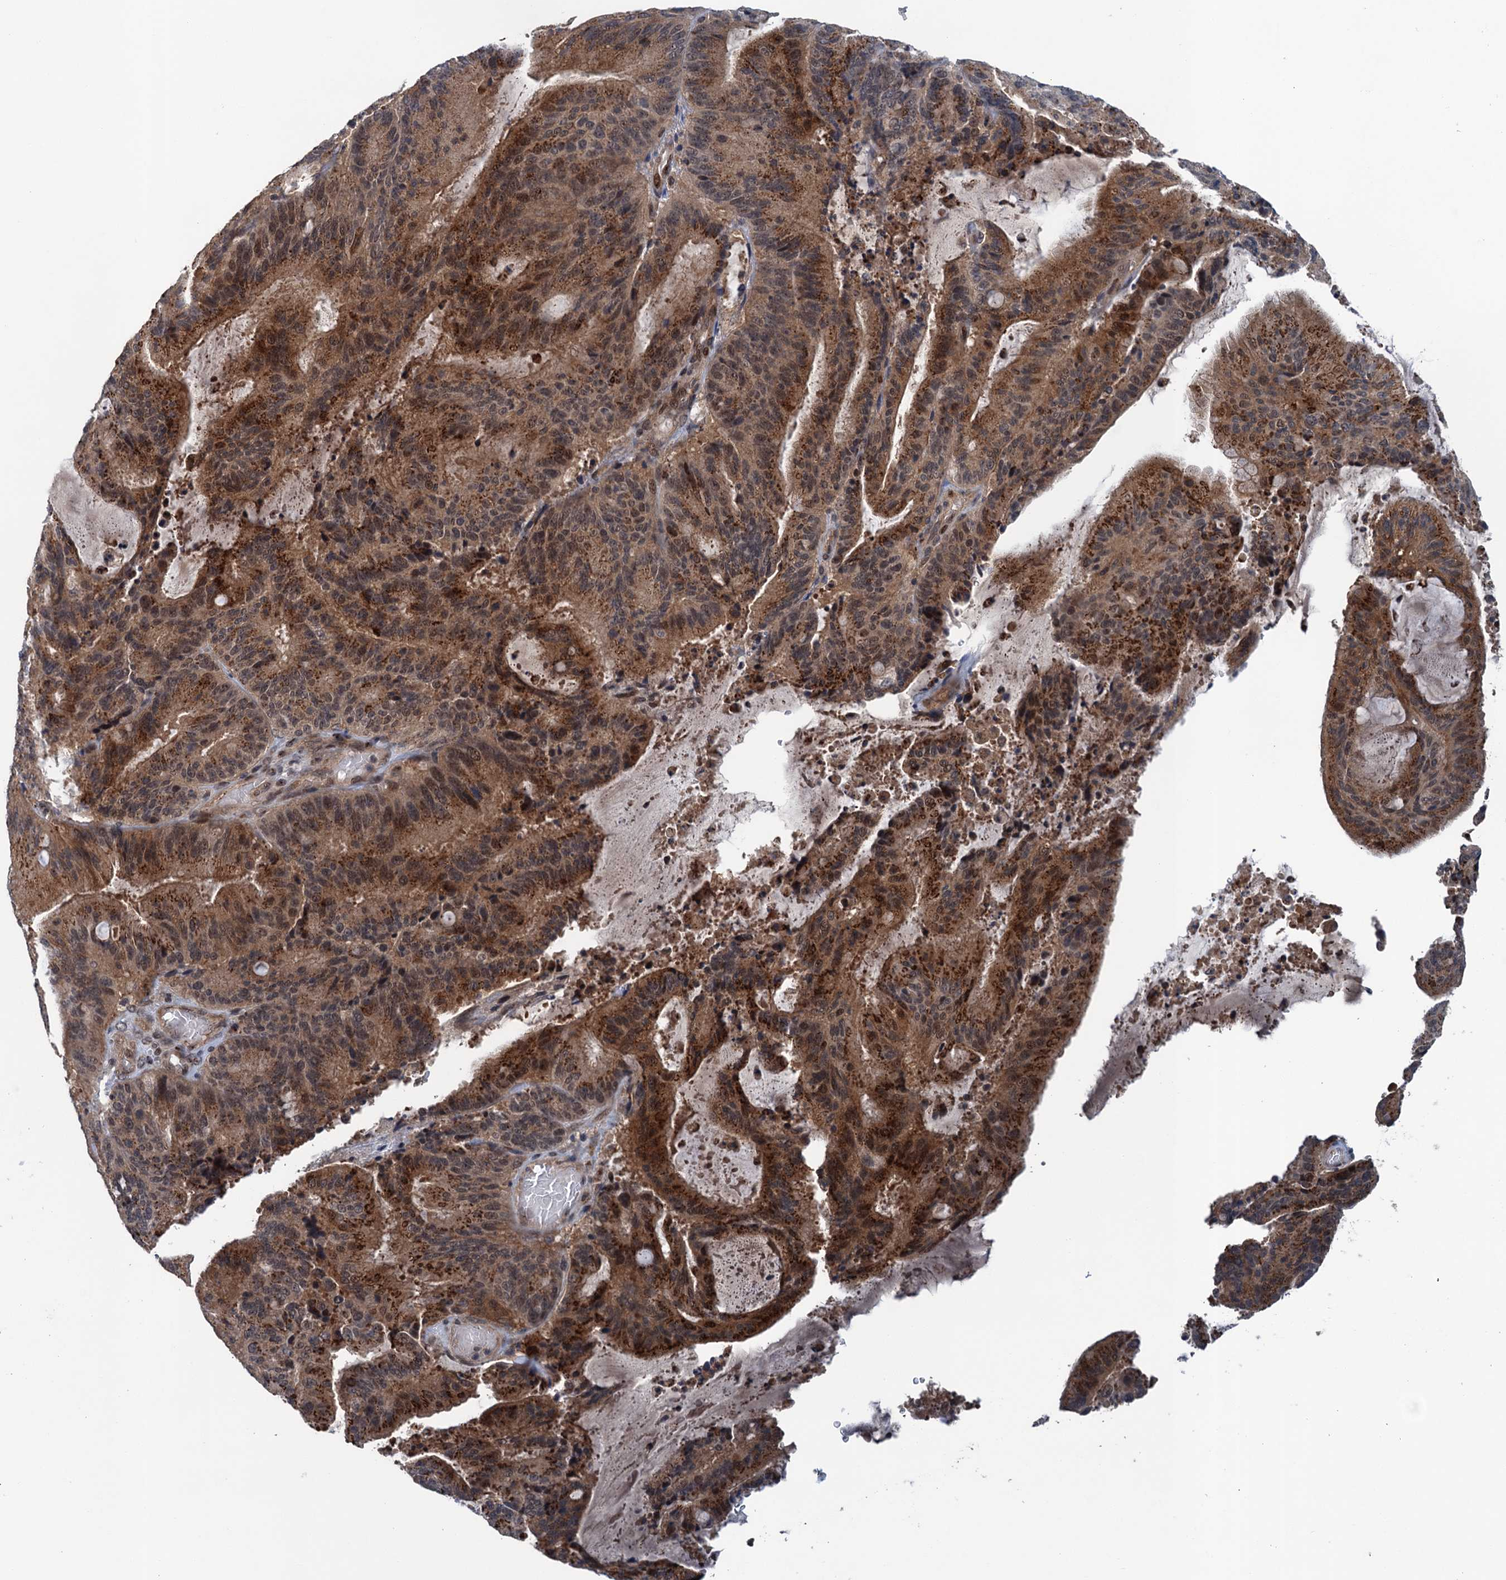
{"staining": {"intensity": "moderate", "quantity": ">75%", "location": "cytoplasmic/membranous,nuclear"}, "tissue": "liver cancer", "cell_type": "Tumor cells", "image_type": "cancer", "snomed": [{"axis": "morphology", "description": "Normal tissue, NOS"}, {"axis": "morphology", "description": "Cholangiocarcinoma"}, {"axis": "topography", "description": "Liver"}, {"axis": "topography", "description": "Peripheral nerve tissue"}], "caption": "Immunohistochemistry histopathology image of liver cholangiocarcinoma stained for a protein (brown), which exhibits medium levels of moderate cytoplasmic/membranous and nuclear staining in about >75% of tumor cells.", "gene": "RNF165", "patient": {"sex": "female", "age": 73}}